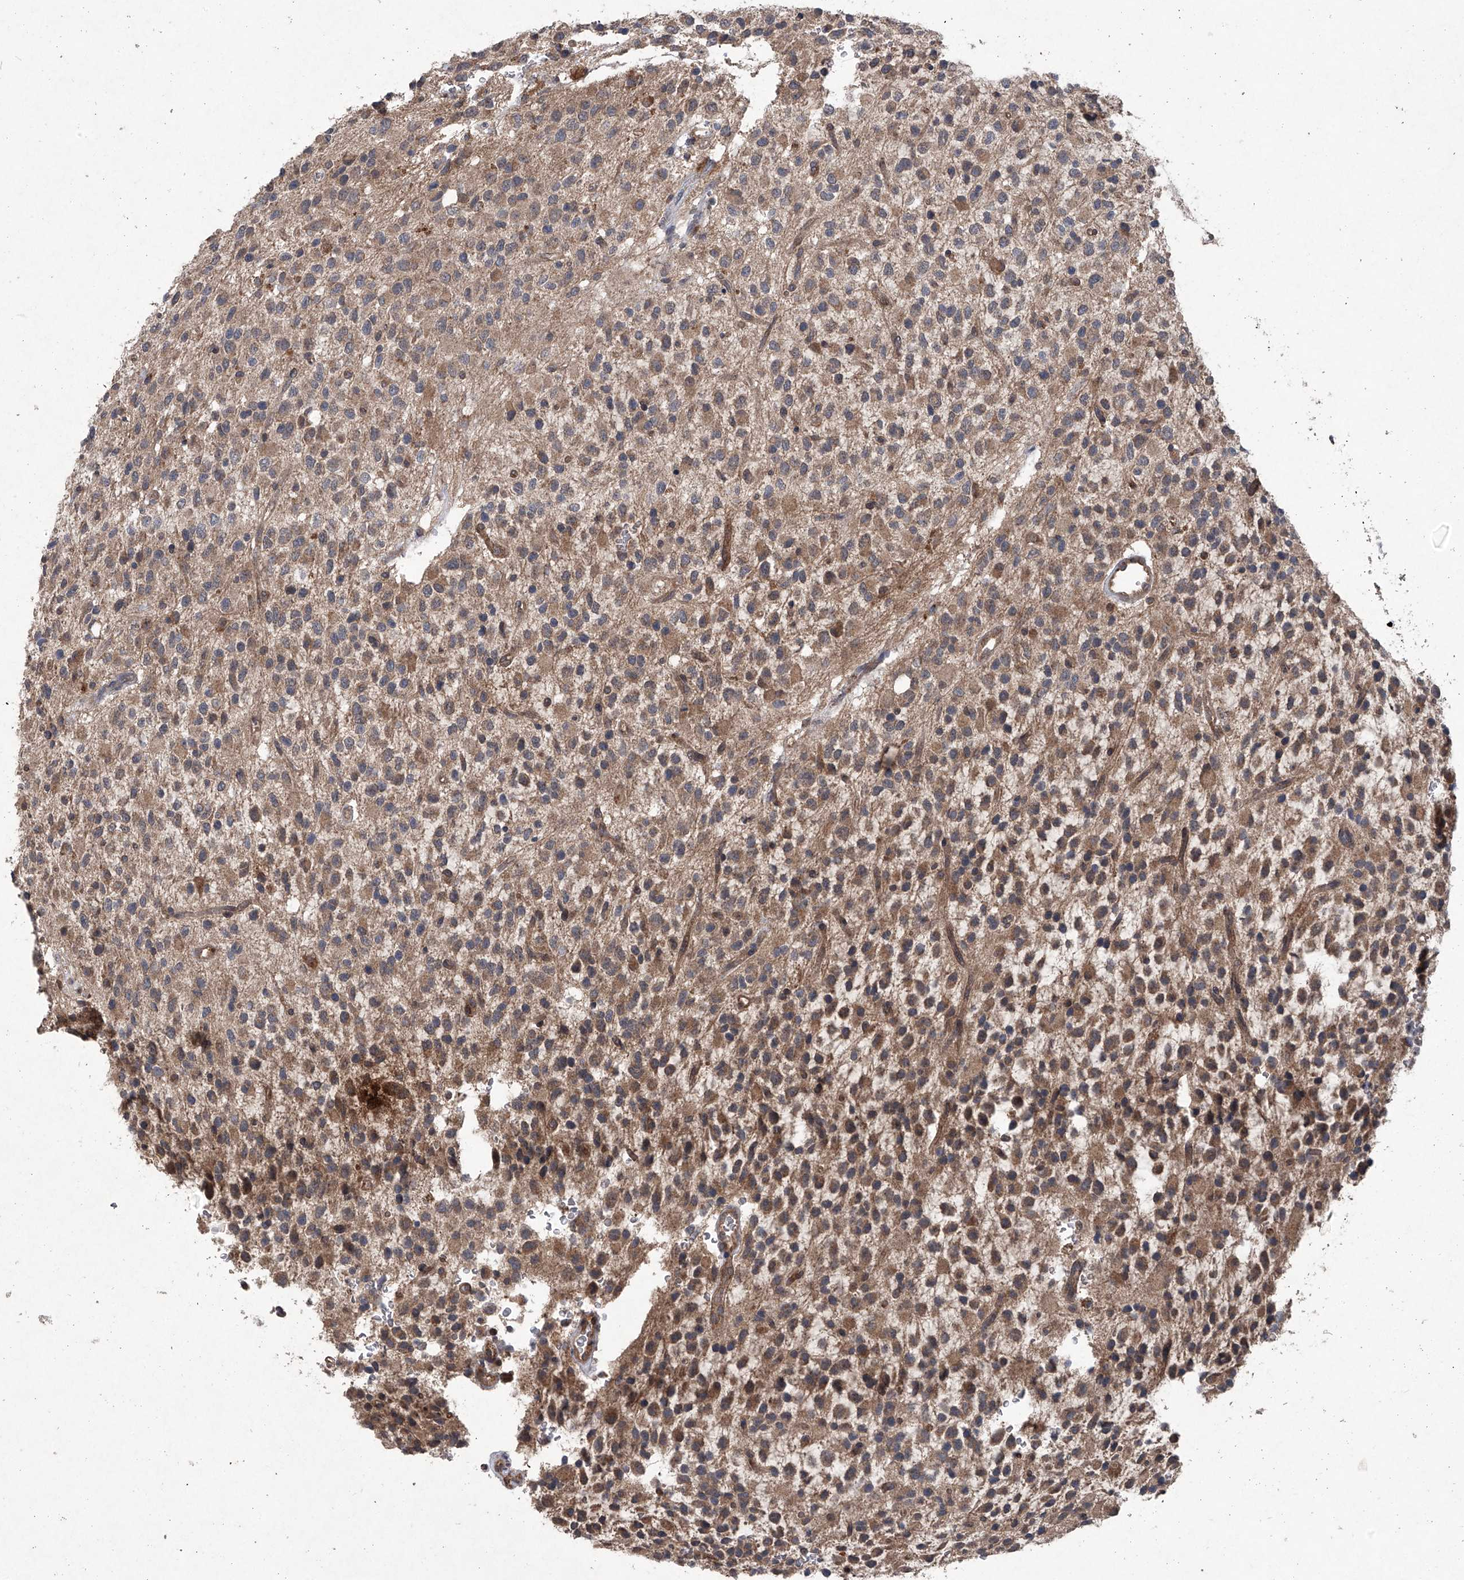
{"staining": {"intensity": "moderate", "quantity": ">75%", "location": "cytoplasmic/membranous"}, "tissue": "glioma", "cell_type": "Tumor cells", "image_type": "cancer", "snomed": [{"axis": "morphology", "description": "Glioma, malignant, High grade"}, {"axis": "topography", "description": "Brain"}], "caption": "Protein staining of glioma tissue demonstrates moderate cytoplasmic/membranous expression in about >75% of tumor cells.", "gene": "SUMF2", "patient": {"sex": "male", "age": 34}}